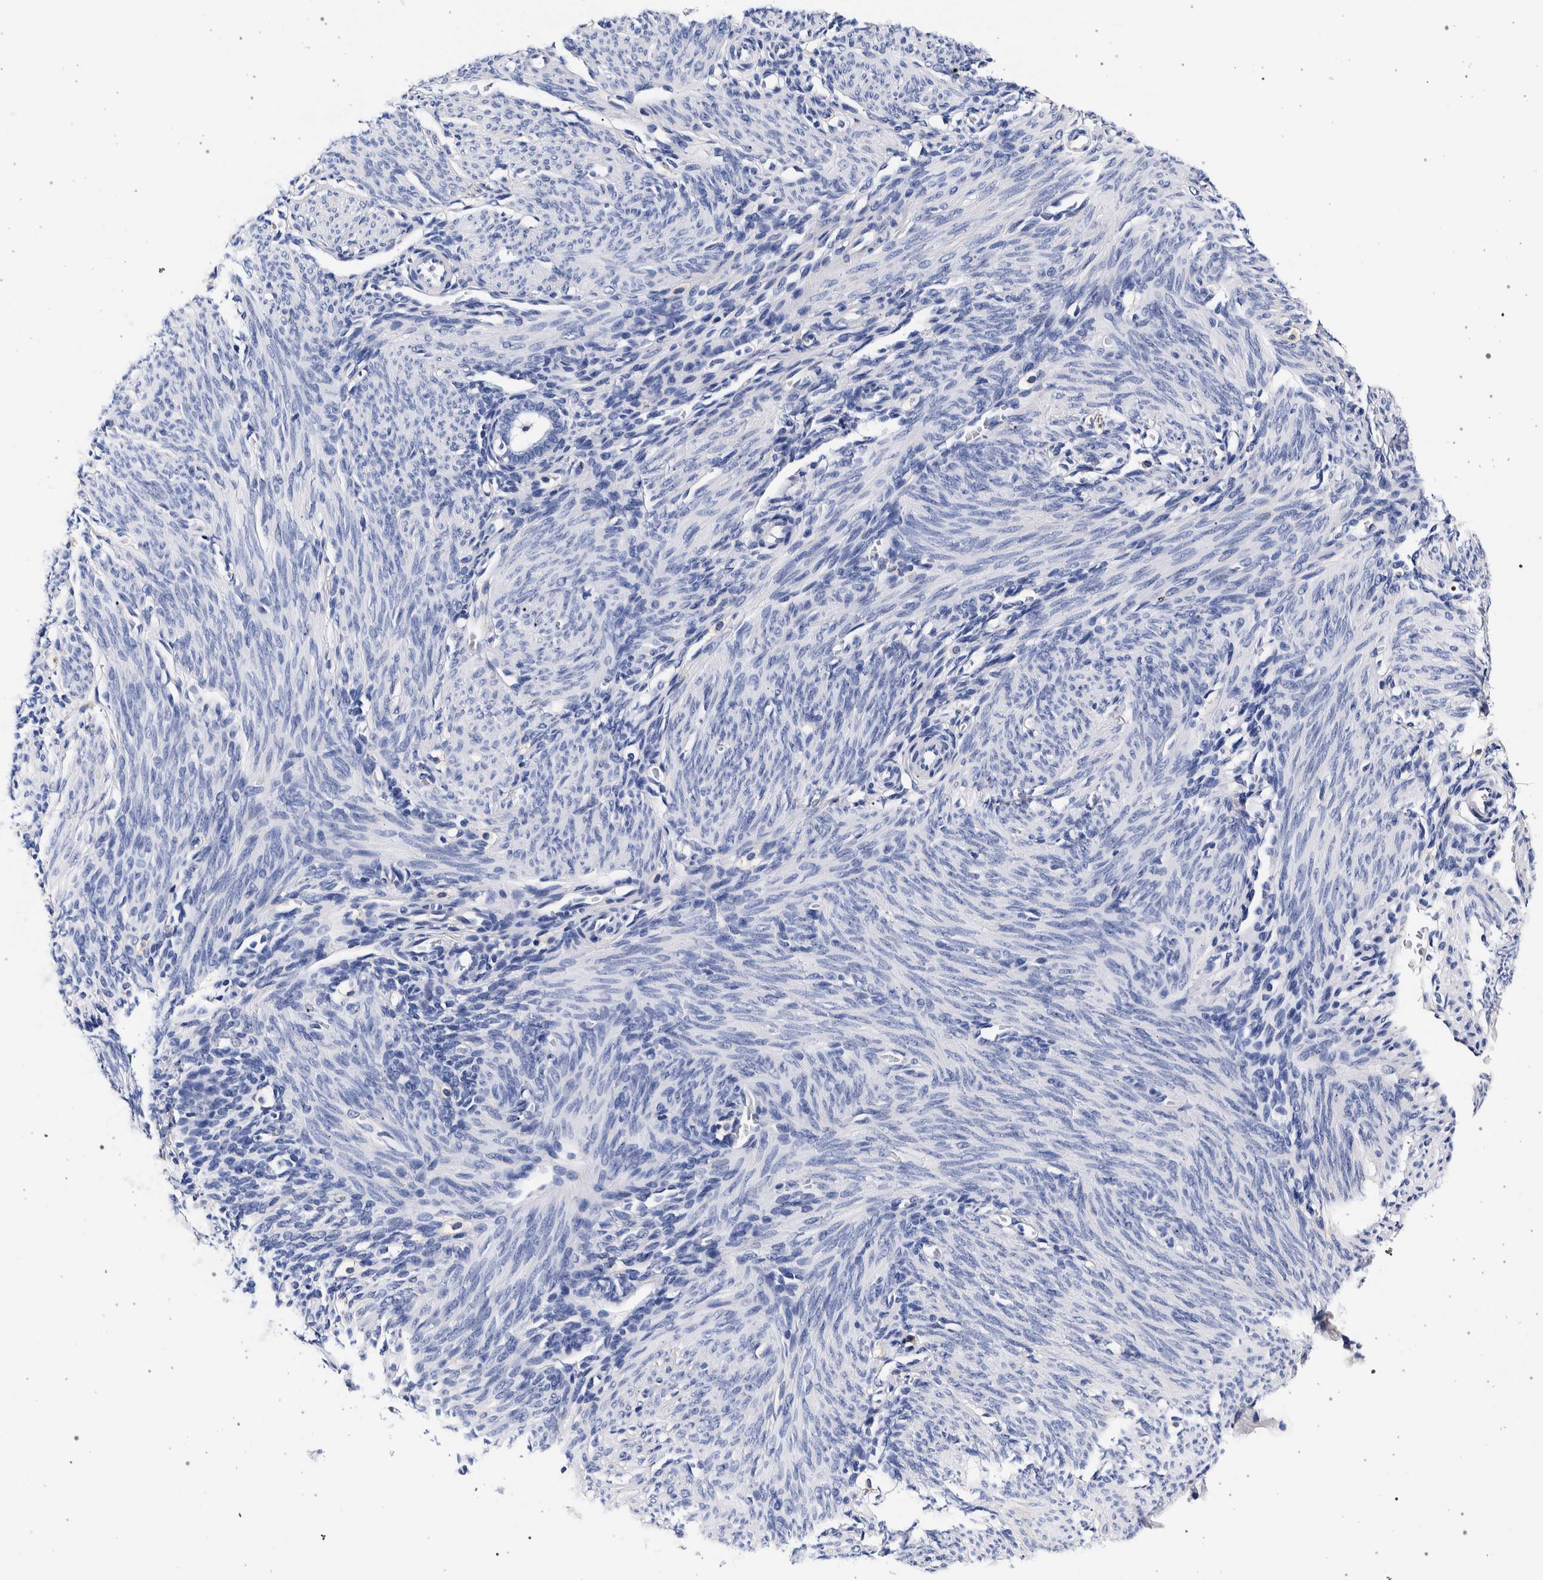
{"staining": {"intensity": "negative", "quantity": "none", "location": "none"}, "tissue": "endometrium", "cell_type": "Cells in endometrial stroma", "image_type": "normal", "snomed": [{"axis": "morphology", "description": "Normal tissue, NOS"}, {"axis": "morphology", "description": "Adenocarcinoma, NOS"}, {"axis": "topography", "description": "Endometrium"}], "caption": "Immunohistochemistry micrograph of normal endometrium stained for a protein (brown), which demonstrates no expression in cells in endometrial stroma.", "gene": "NIBAN2", "patient": {"sex": "female", "age": 57}}